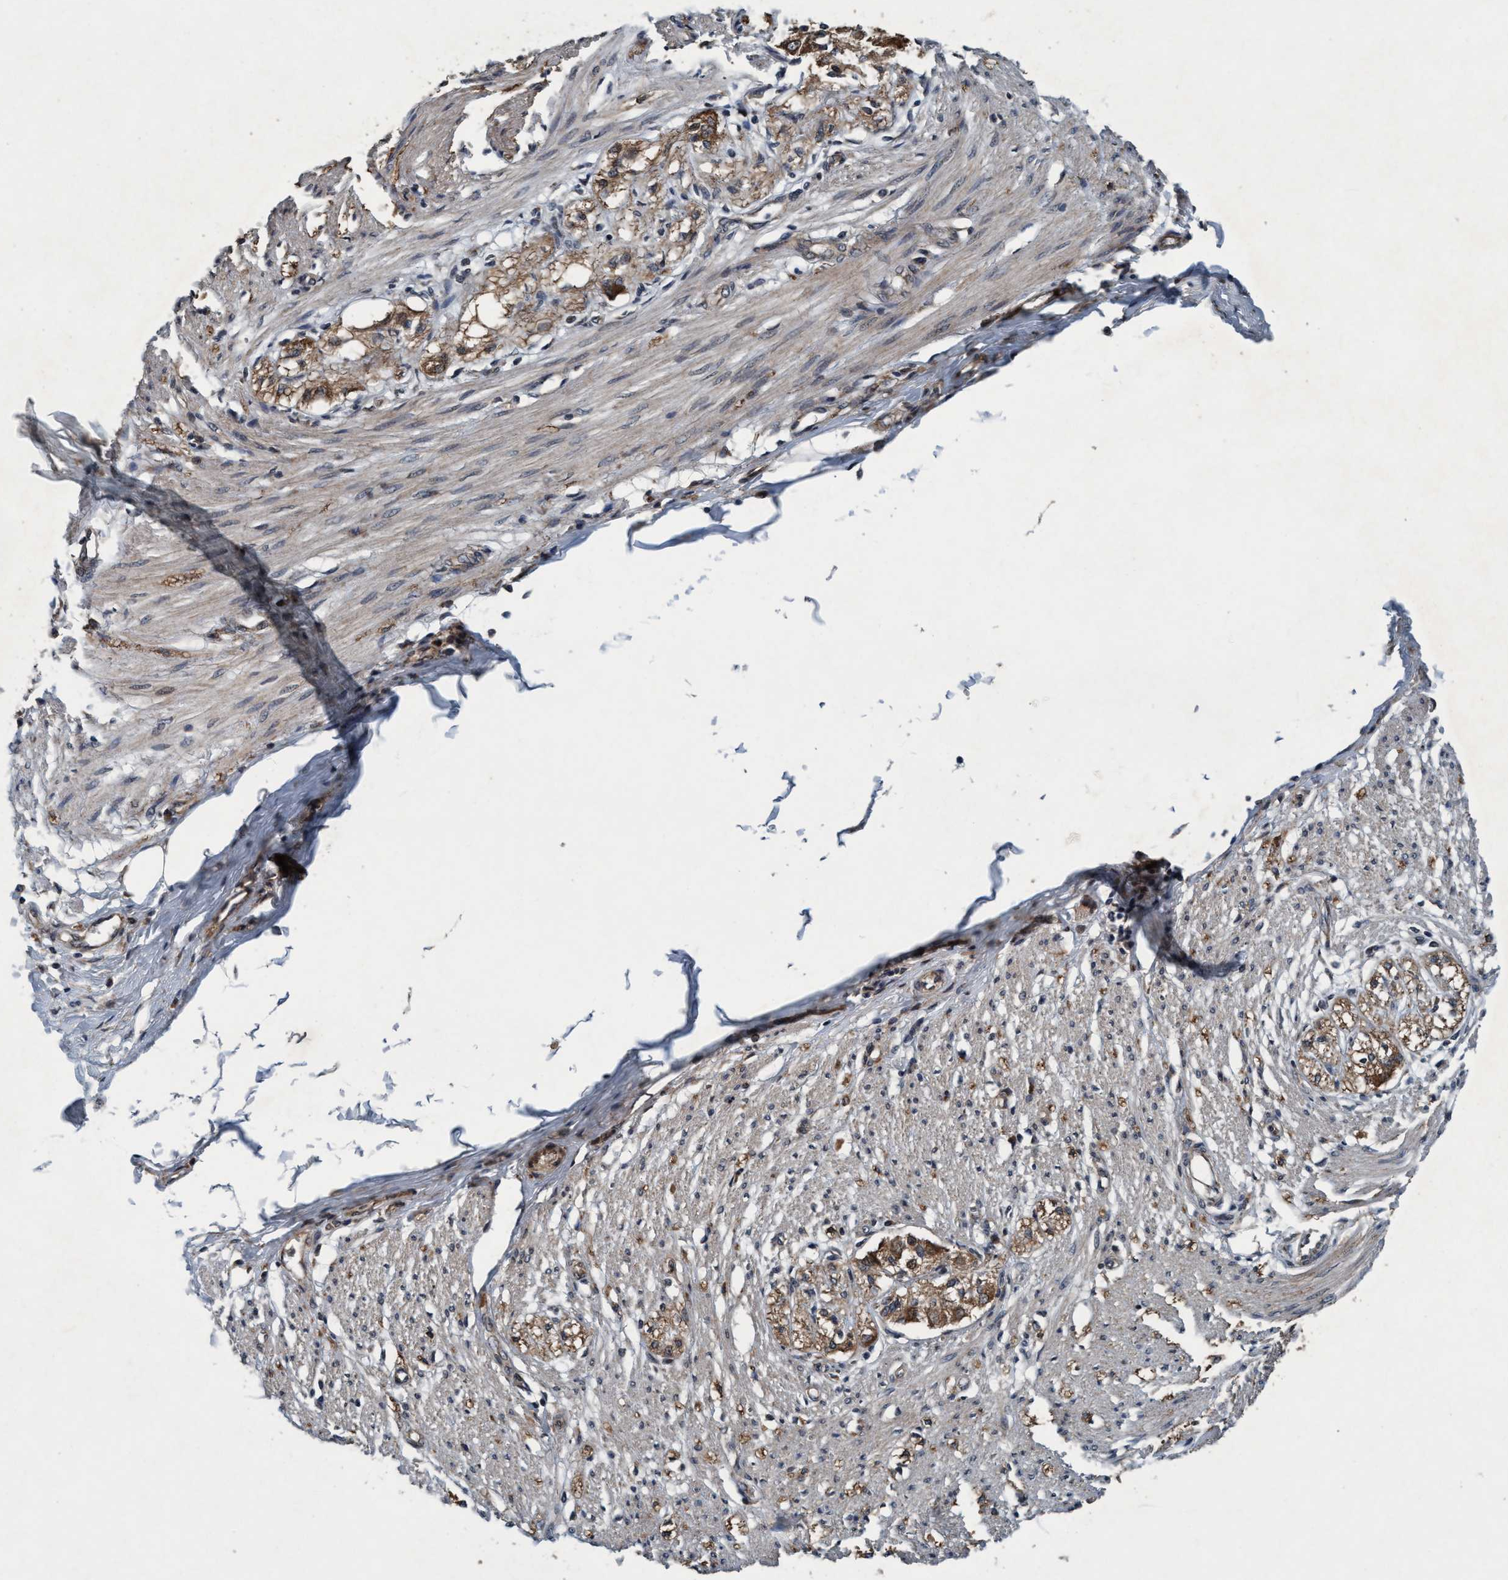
{"staining": {"intensity": "moderate", "quantity": "<25%", "location": "cytoplasmic/membranous"}, "tissue": "smooth muscle", "cell_type": "Smooth muscle cells", "image_type": "normal", "snomed": [{"axis": "morphology", "description": "Normal tissue, NOS"}, {"axis": "morphology", "description": "Adenocarcinoma, NOS"}, {"axis": "topography", "description": "Colon"}, {"axis": "topography", "description": "Peripheral nerve tissue"}], "caption": "High-power microscopy captured an IHC image of unremarkable smooth muscle, revealing moderate cytoplasmic/membranous staining in approximately <25% of smooth muscle cells. (Stains: DAB in brown, nuclei in blue, Microscopy: brightfield microscopy at high magnification).", "gene": "AKT1S1", "patient": {"sex": "male", "age": 14}}